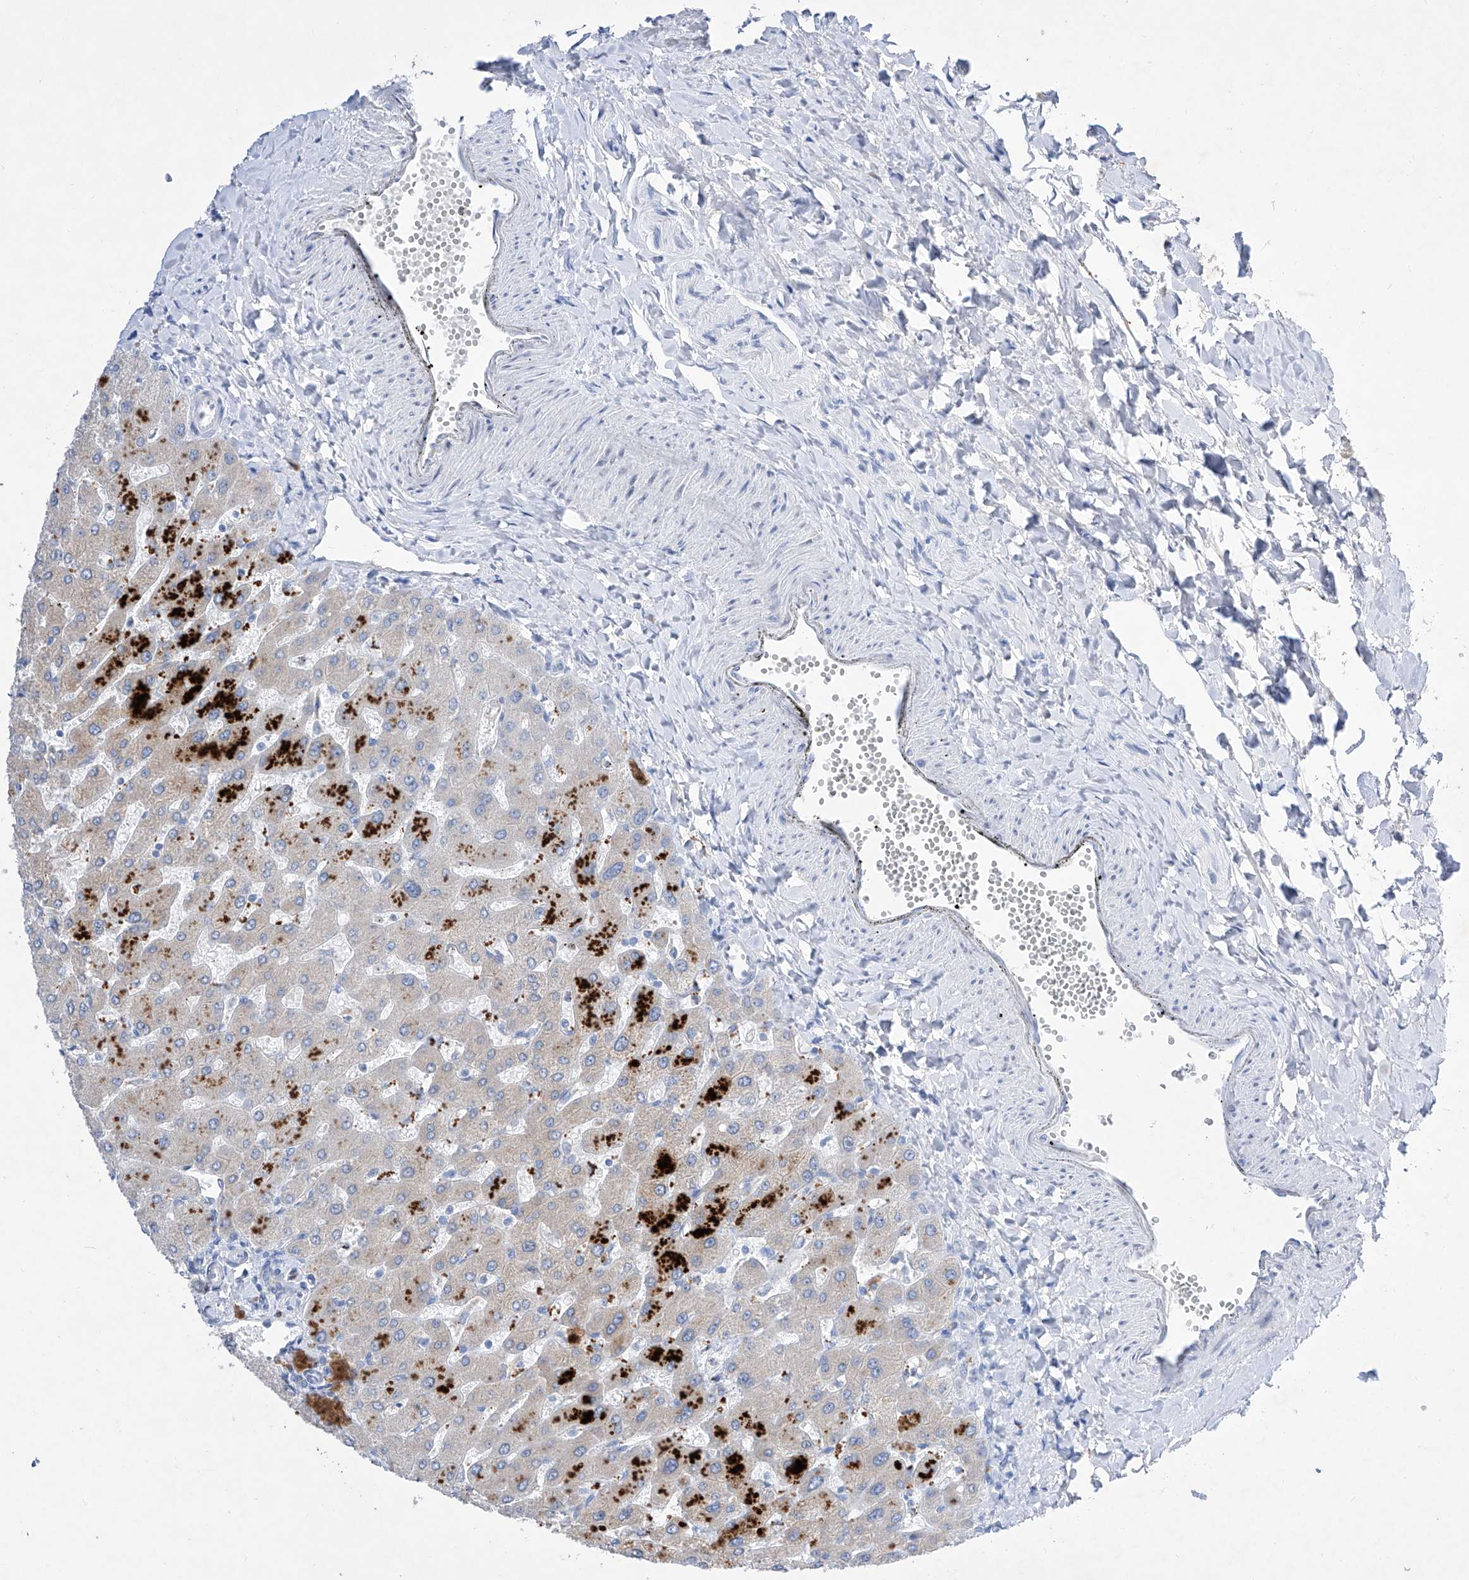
{"staining": {"intensity": "negative", "quantity": "none", "location": "none"}, "tissue": "liver", "cell_type": "Cholangiocytes", "image_type": "normal", "snomed": [{"axis": "morphology", "description": "Normal tissue, NOS"}, {"axis": "topography", "description": "Liver"}], "caption": "This photomicrograph is of normal liver stained with immunohistochemistry (IHC) to label a protein in brown with the nuclei are counter-stained blue. There is no staining in cholangiocytes.", "gene": "TM7SF2", "patient": {"sex": "male", "age": 55}}